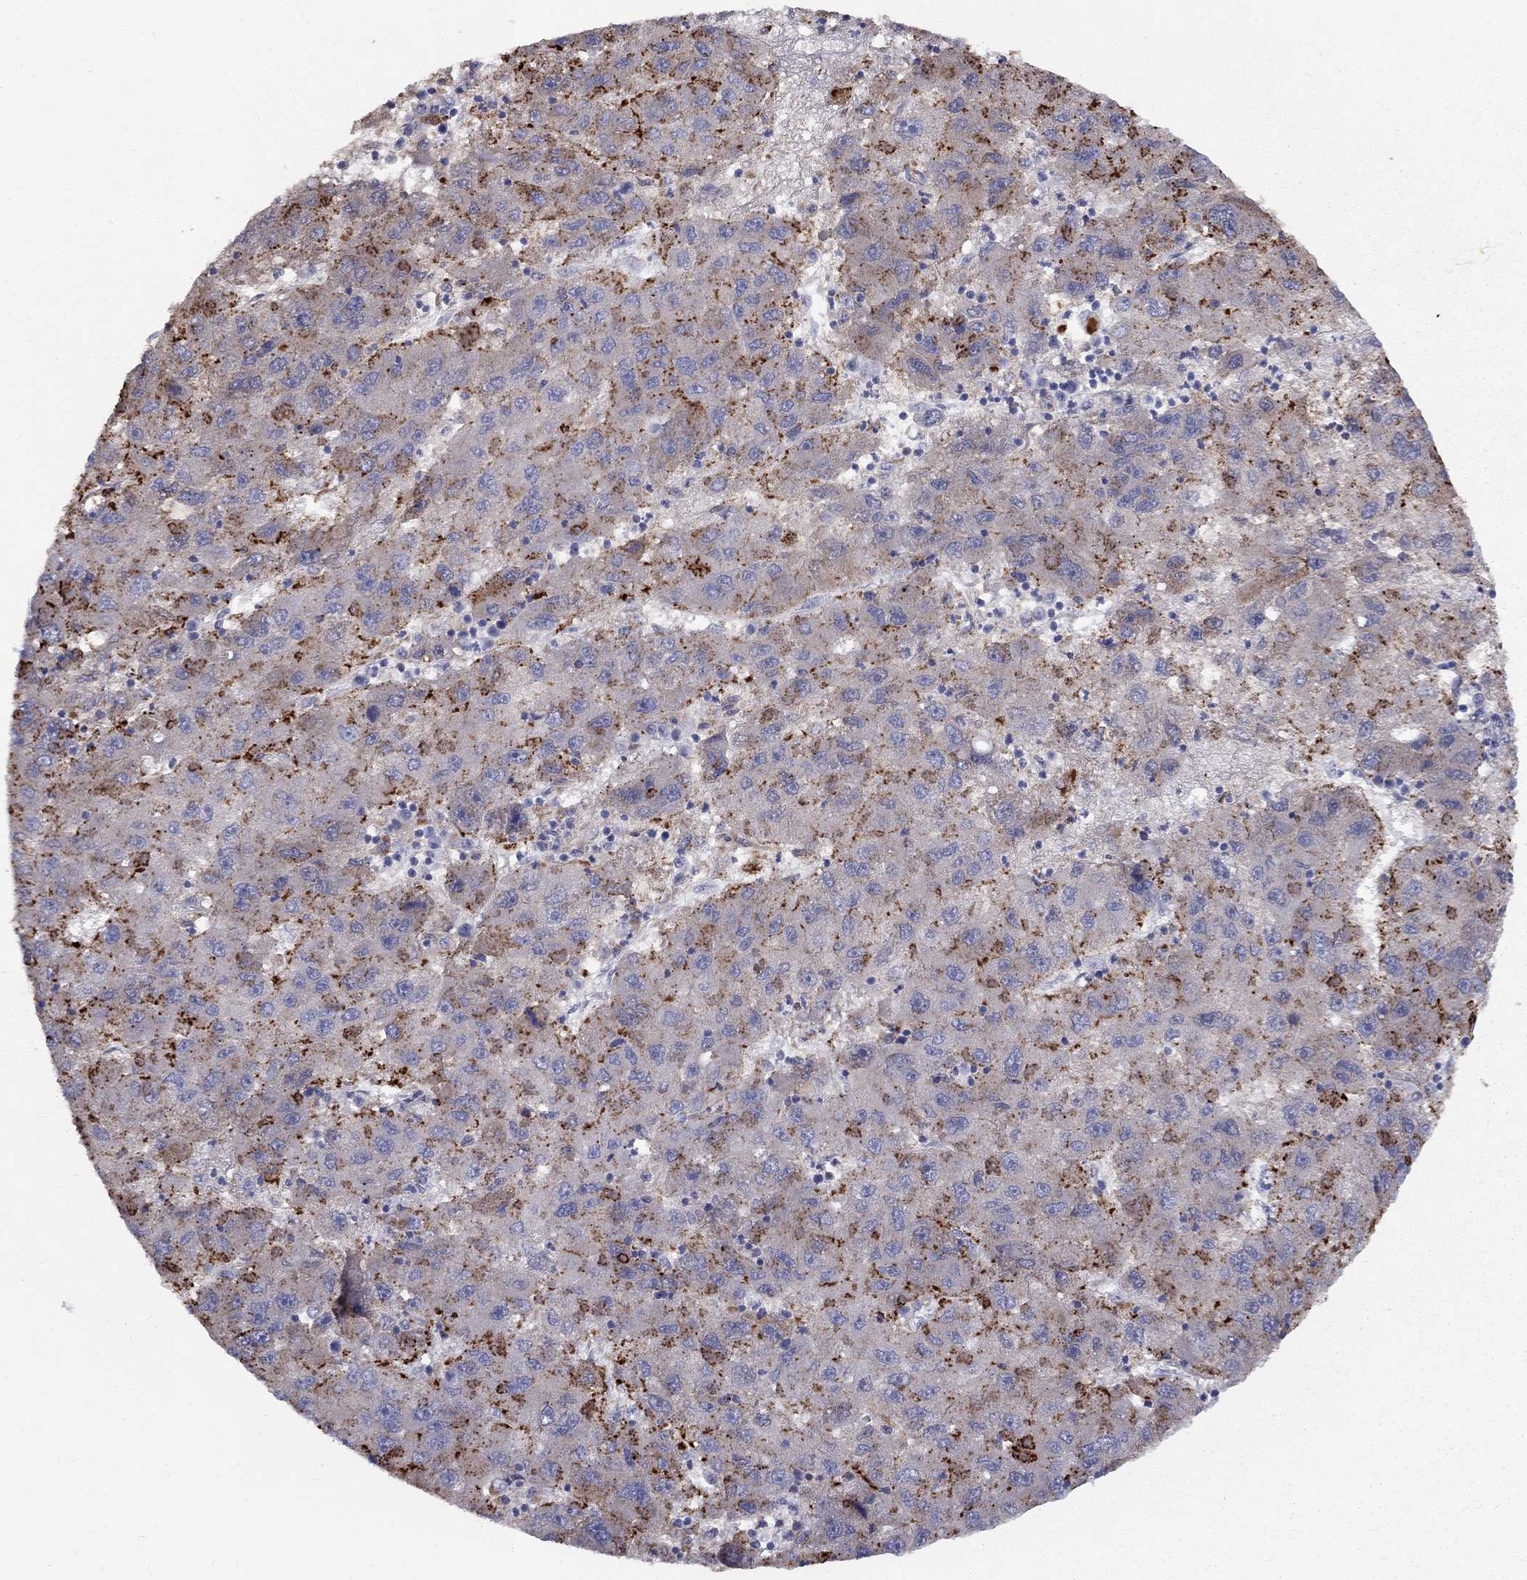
{"staining": {"intensity": "strong", "quantity": "25%-75%", "location": "cytoplasmic/membranous"}, "tissue": "liver cancer", "cell_type": "Tumor cells", "image_type": "cancer", "snomed": [{"axis": "morphology", "description": "Carcinoma, Hepatocellular, NOS"}, {"axis": "topography", "description": "Liver"}], "caption": "An image of liver cancer (hepatocellular carcinoma) stained for a protein shows strong cytoplasmic/membranous brown staining in tumor cells.", "gene": "EPDR1", "patient": {"sex": "male", "age": 75}}